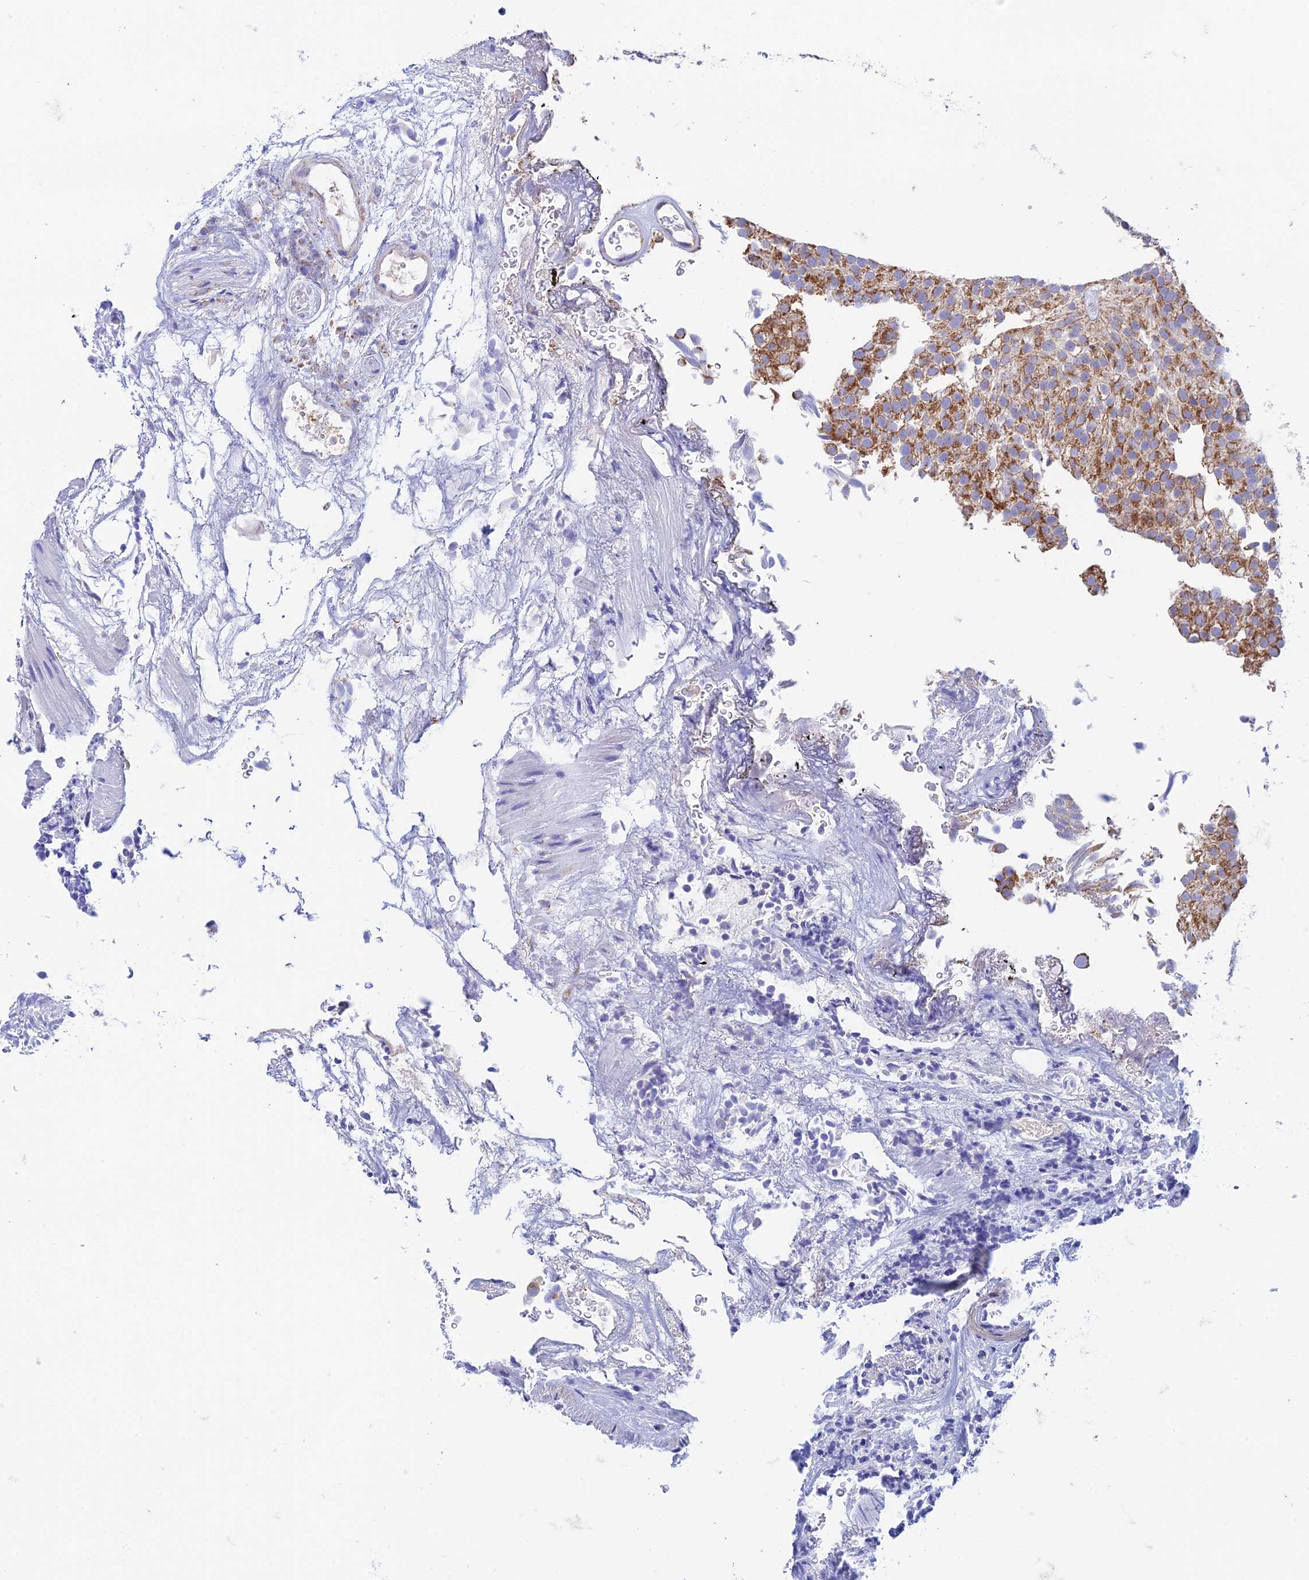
{"staining": {"intensity": "moderate", "quantity": ">75%", "location": "cytoplasmic/membranous"}, "tissue": "urothelial cancer", "cell_type": "Tumor cells", "image_type": "cancer", "snomed": [{"axis": "morphology", "description": "Urothelial carcinoma, Low grade"}, {"axis": "topography", "description": "Urinary bladder"}], "caption": "Human urothelial carcinoma (low-grade) stained for a protein (brown) reveals moderate cytoplasmic/membranous positive expression in approximately >75% of tumor cells.", "gene": "ZNF181", "patient": {"sex": "male", "age": 78}}